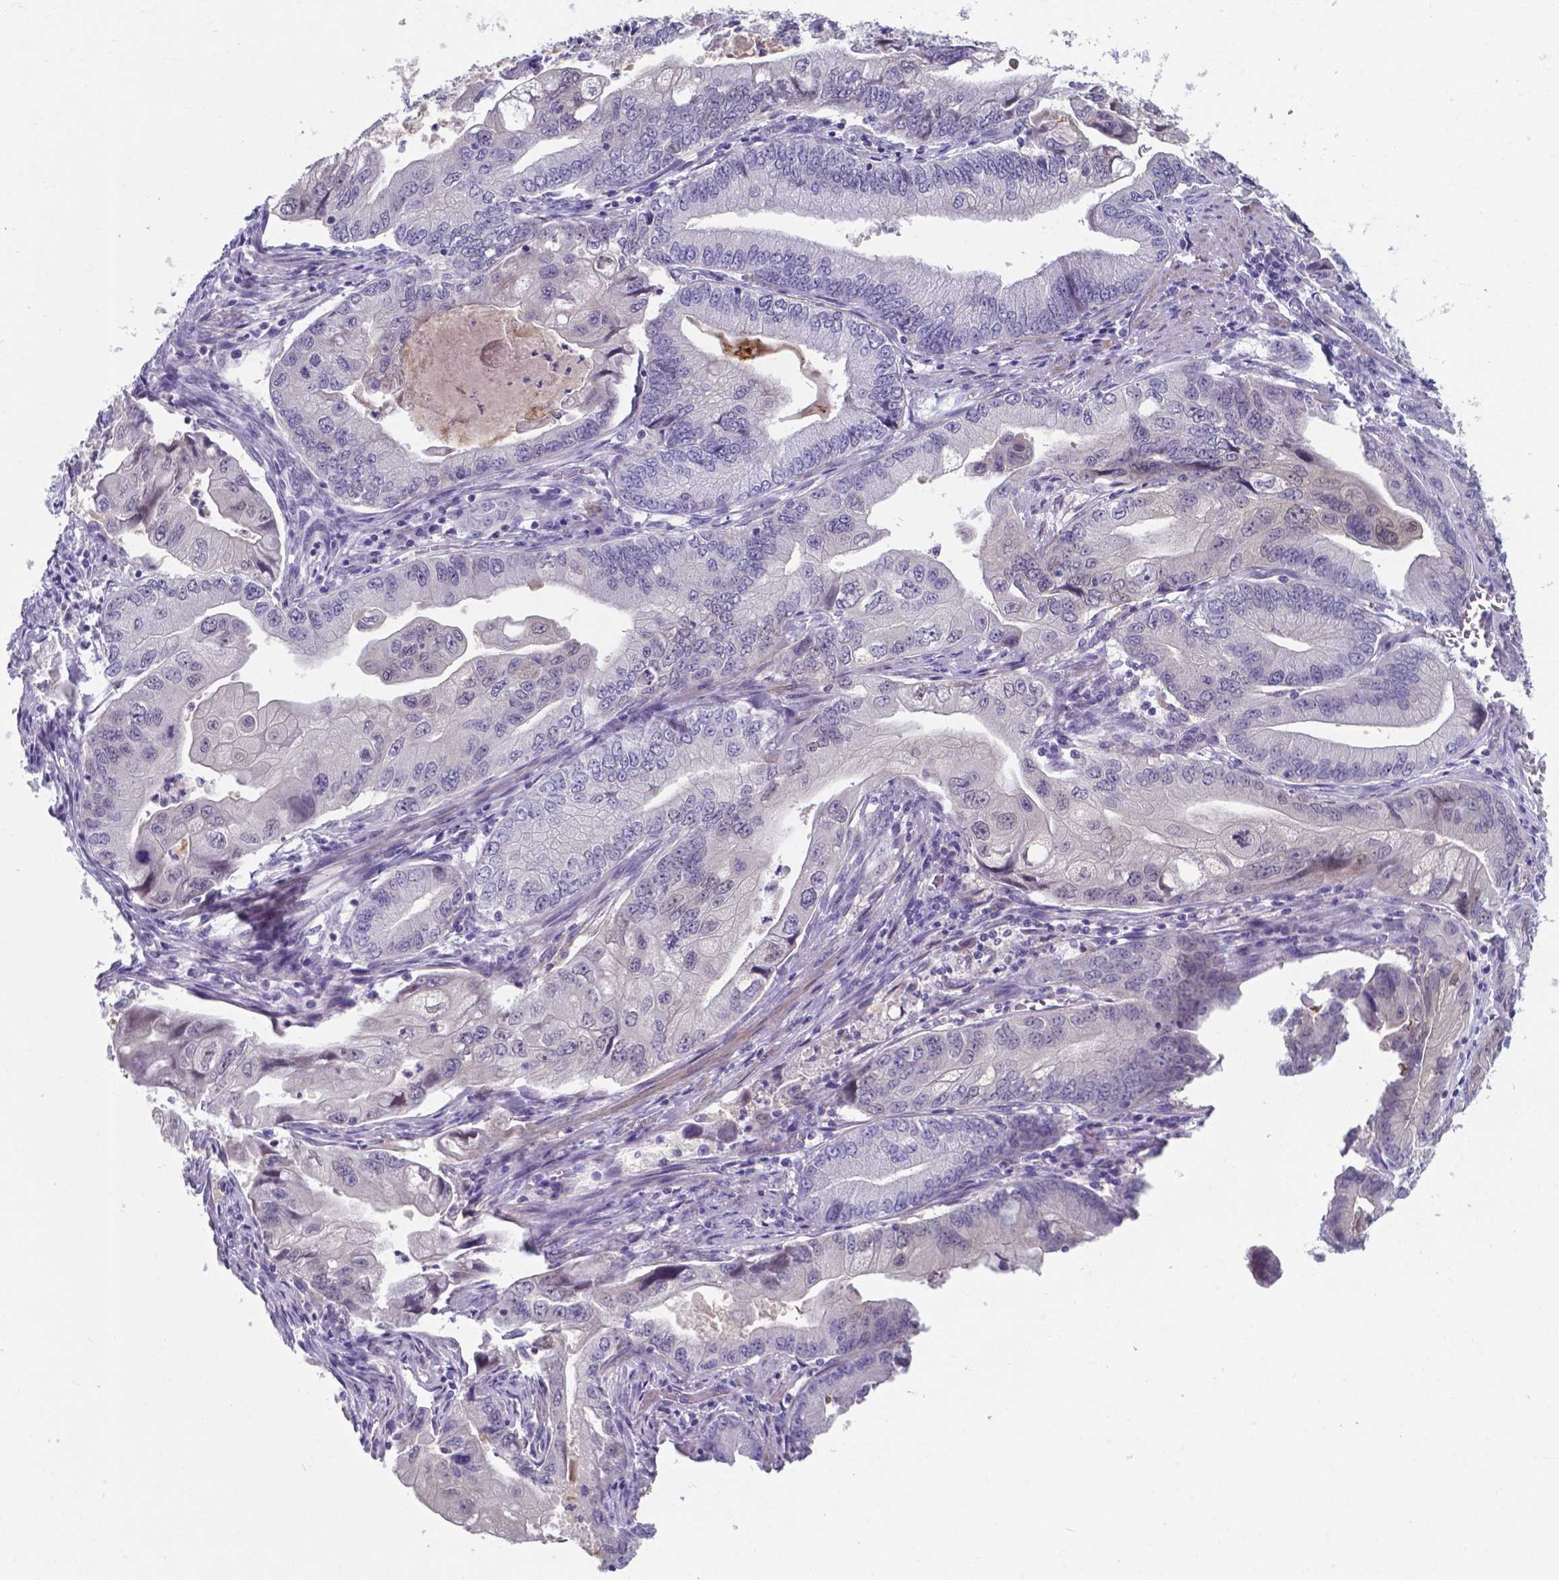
{"staining": {"intensity": "negative", "quantity": "none", "location": "none"}, "tissue": "stomach cancer", "cell_type": "Tumor cells", "image_type": "cancer", "snomed": [{"axis": "morphology", "description": "Adenocarcinoma, NOS"}, {"axis": "topography", "description": "Pancreas"}, {"axis": "topography", "description": "Stomach, upper"}], "caption": "IHC of human adenocarcinoma (stomach) exhibits no expression in tumor cells. (DAB (3,3'-diaminobenzidine) immunohistochemistry (IHC), high magnification).", "gene": "AP5B1", "patient": {"sex": "male", "age": 77}}